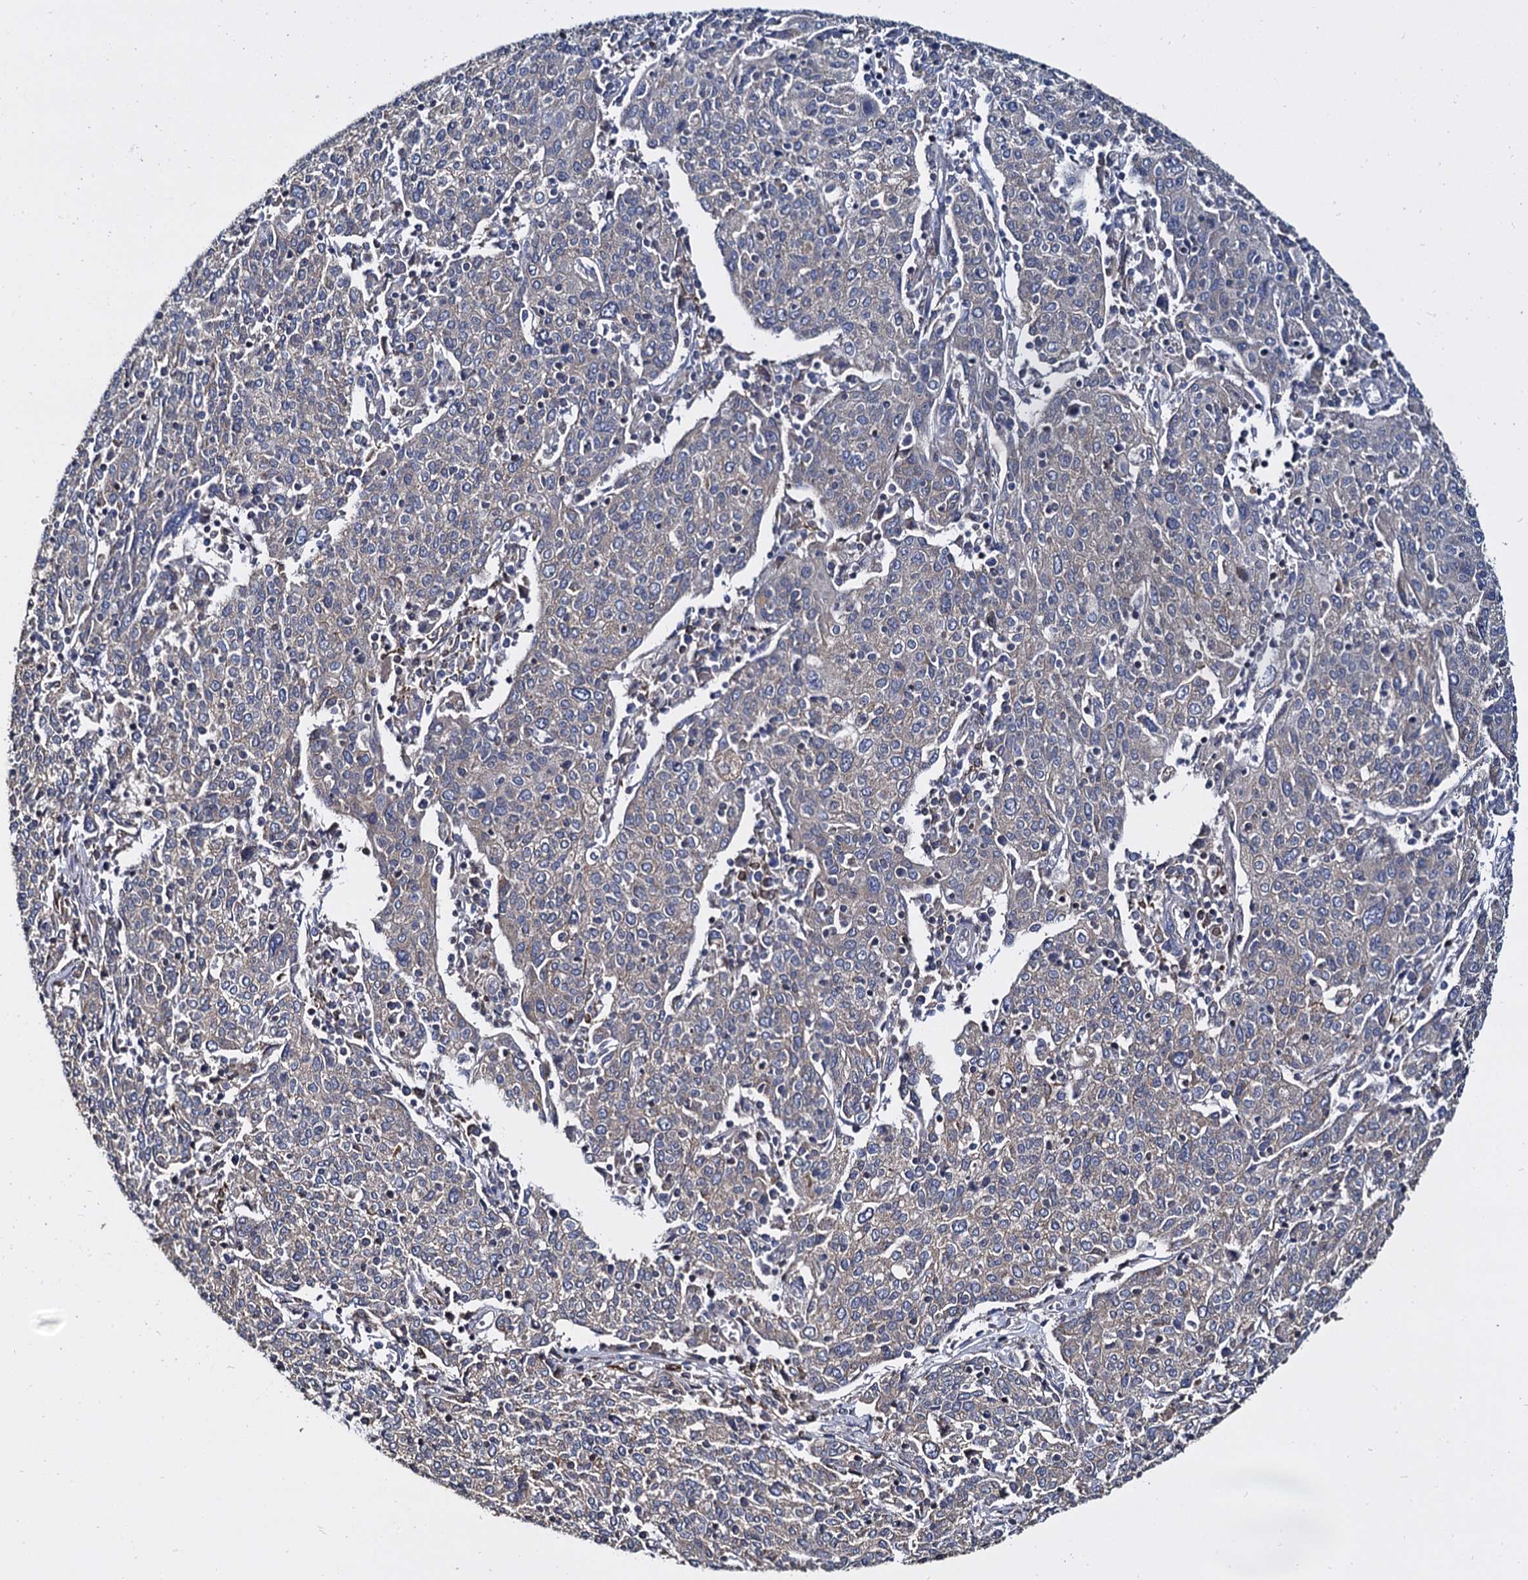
{"staining": {"intensity": "negative", "quantity": "none", "location": "none"}, "tissue": "cervical cancer", "cell_type": "Tumor cells", "image_type": "cancer", "snomed": [{"axis": "morphology", "description": "Squamous cell carcinoma, NOS"}, {"axis": "topography", "description": "Cervix"}], "caption": "An immunohistochemistry (IHC) photomicrograph of squamous cell carcinoma (cervical) is shown. There is no staining in tumor cells of squamous cell carcinoma (cervical). (Brightfield microscopy of DAB (3,3'-diaminobenzidine) IHC at high magnification).", "gene": "ANKRD13A", "patient": {"sex": "female", "age": 67}}